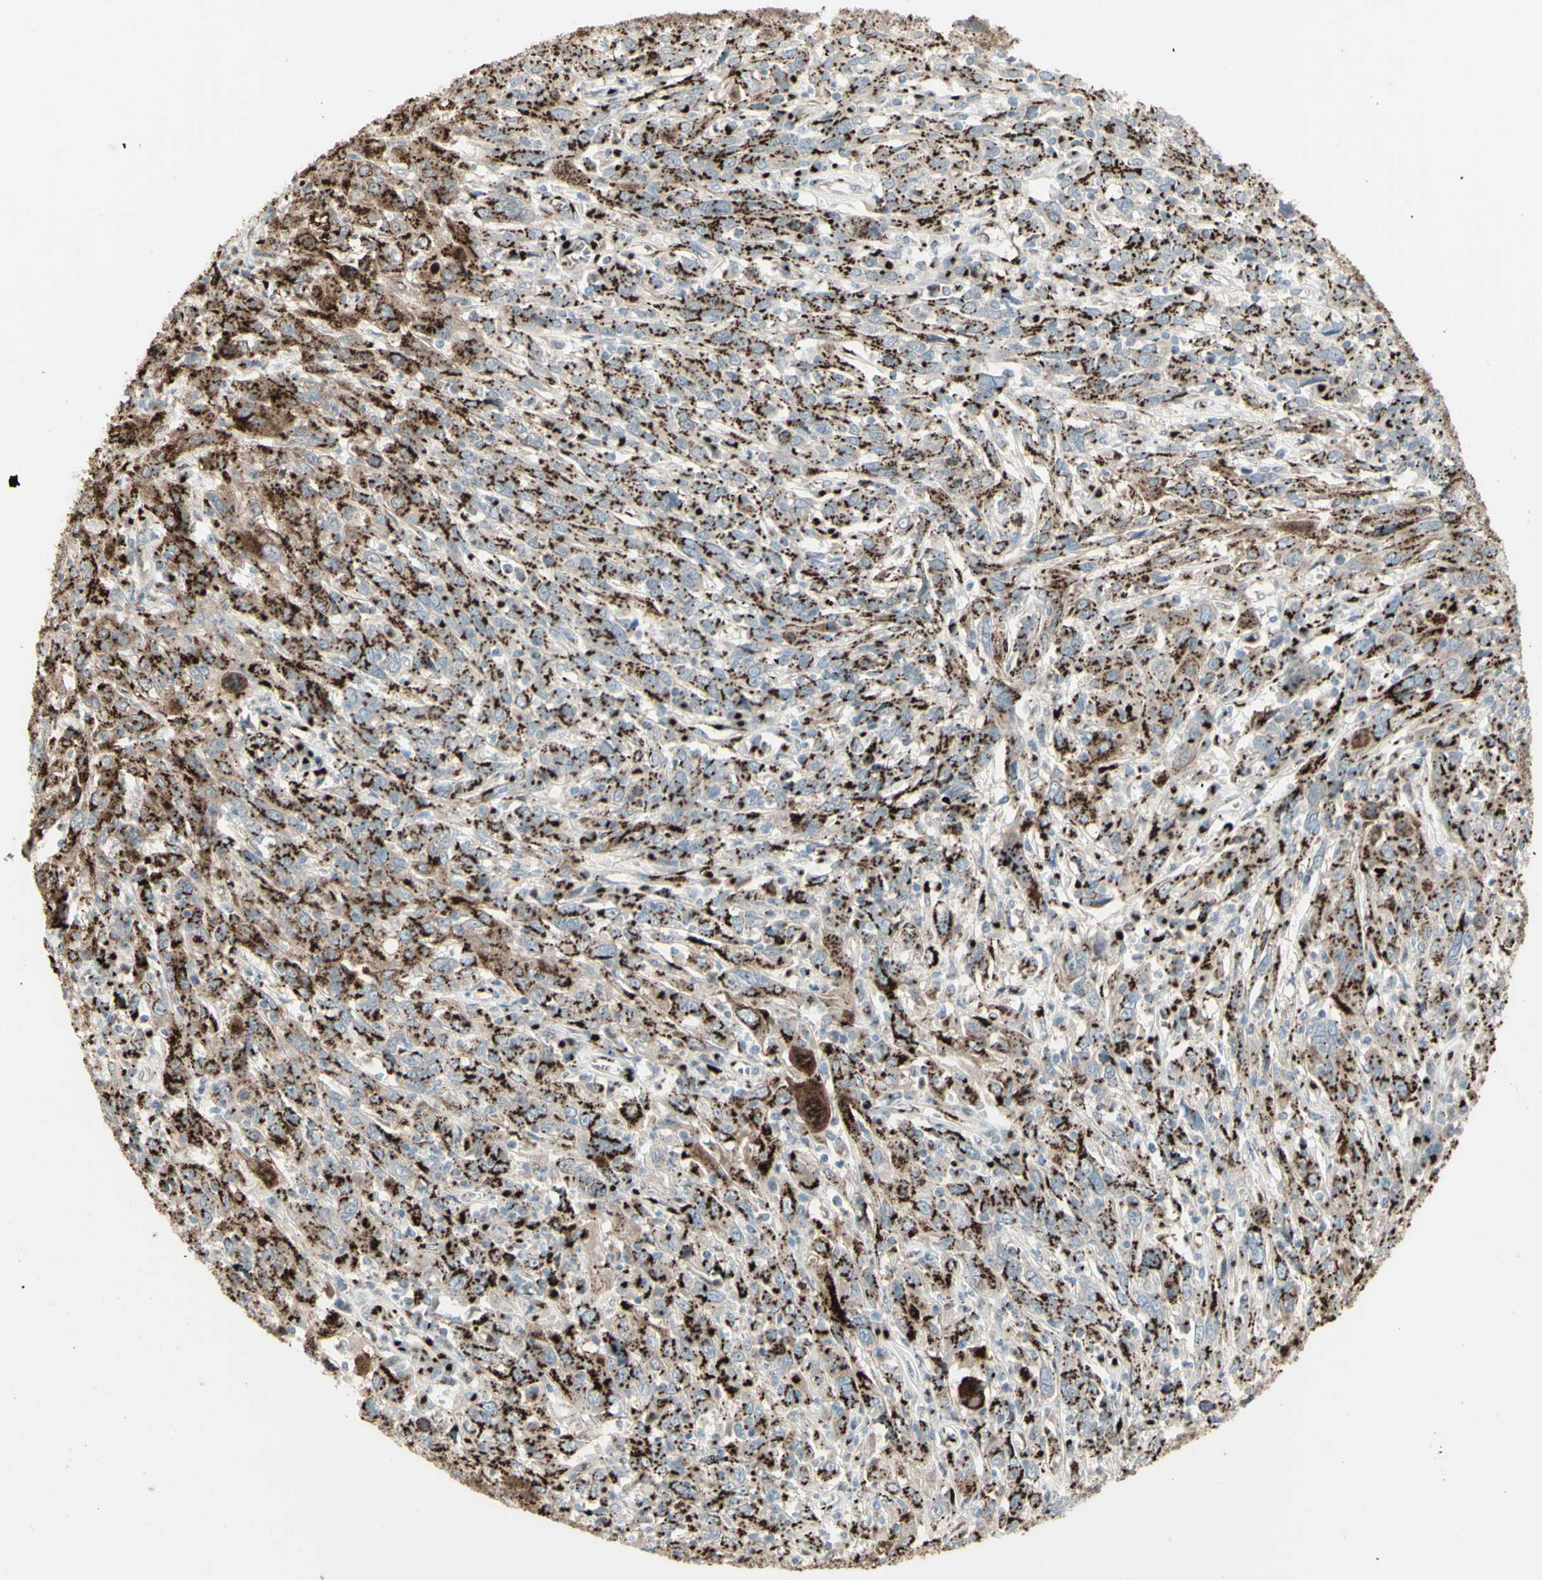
{"staining": {"intensity": "strong", "quantity": ">75%", "location": "cytoplasmic/membranous"}, "tissue": "cervical cancer", "cell_type": "Tumor cells", "image_type": "cancer", "snomed": [{"axis": "morphology", "description": "Squamous cell carcinoma, NOS"}, {"axis": "topography", "description": "Cervix"}], "caption": "Immunohistochemical staining of human cervical squamous cell carcinoma exhibits high levels of strong cytoplasmic/membranous protein staining in approximately >75% of tumor cells.", "gene": "BPNT2", "patient": {"sex": "female", "age": 46}}